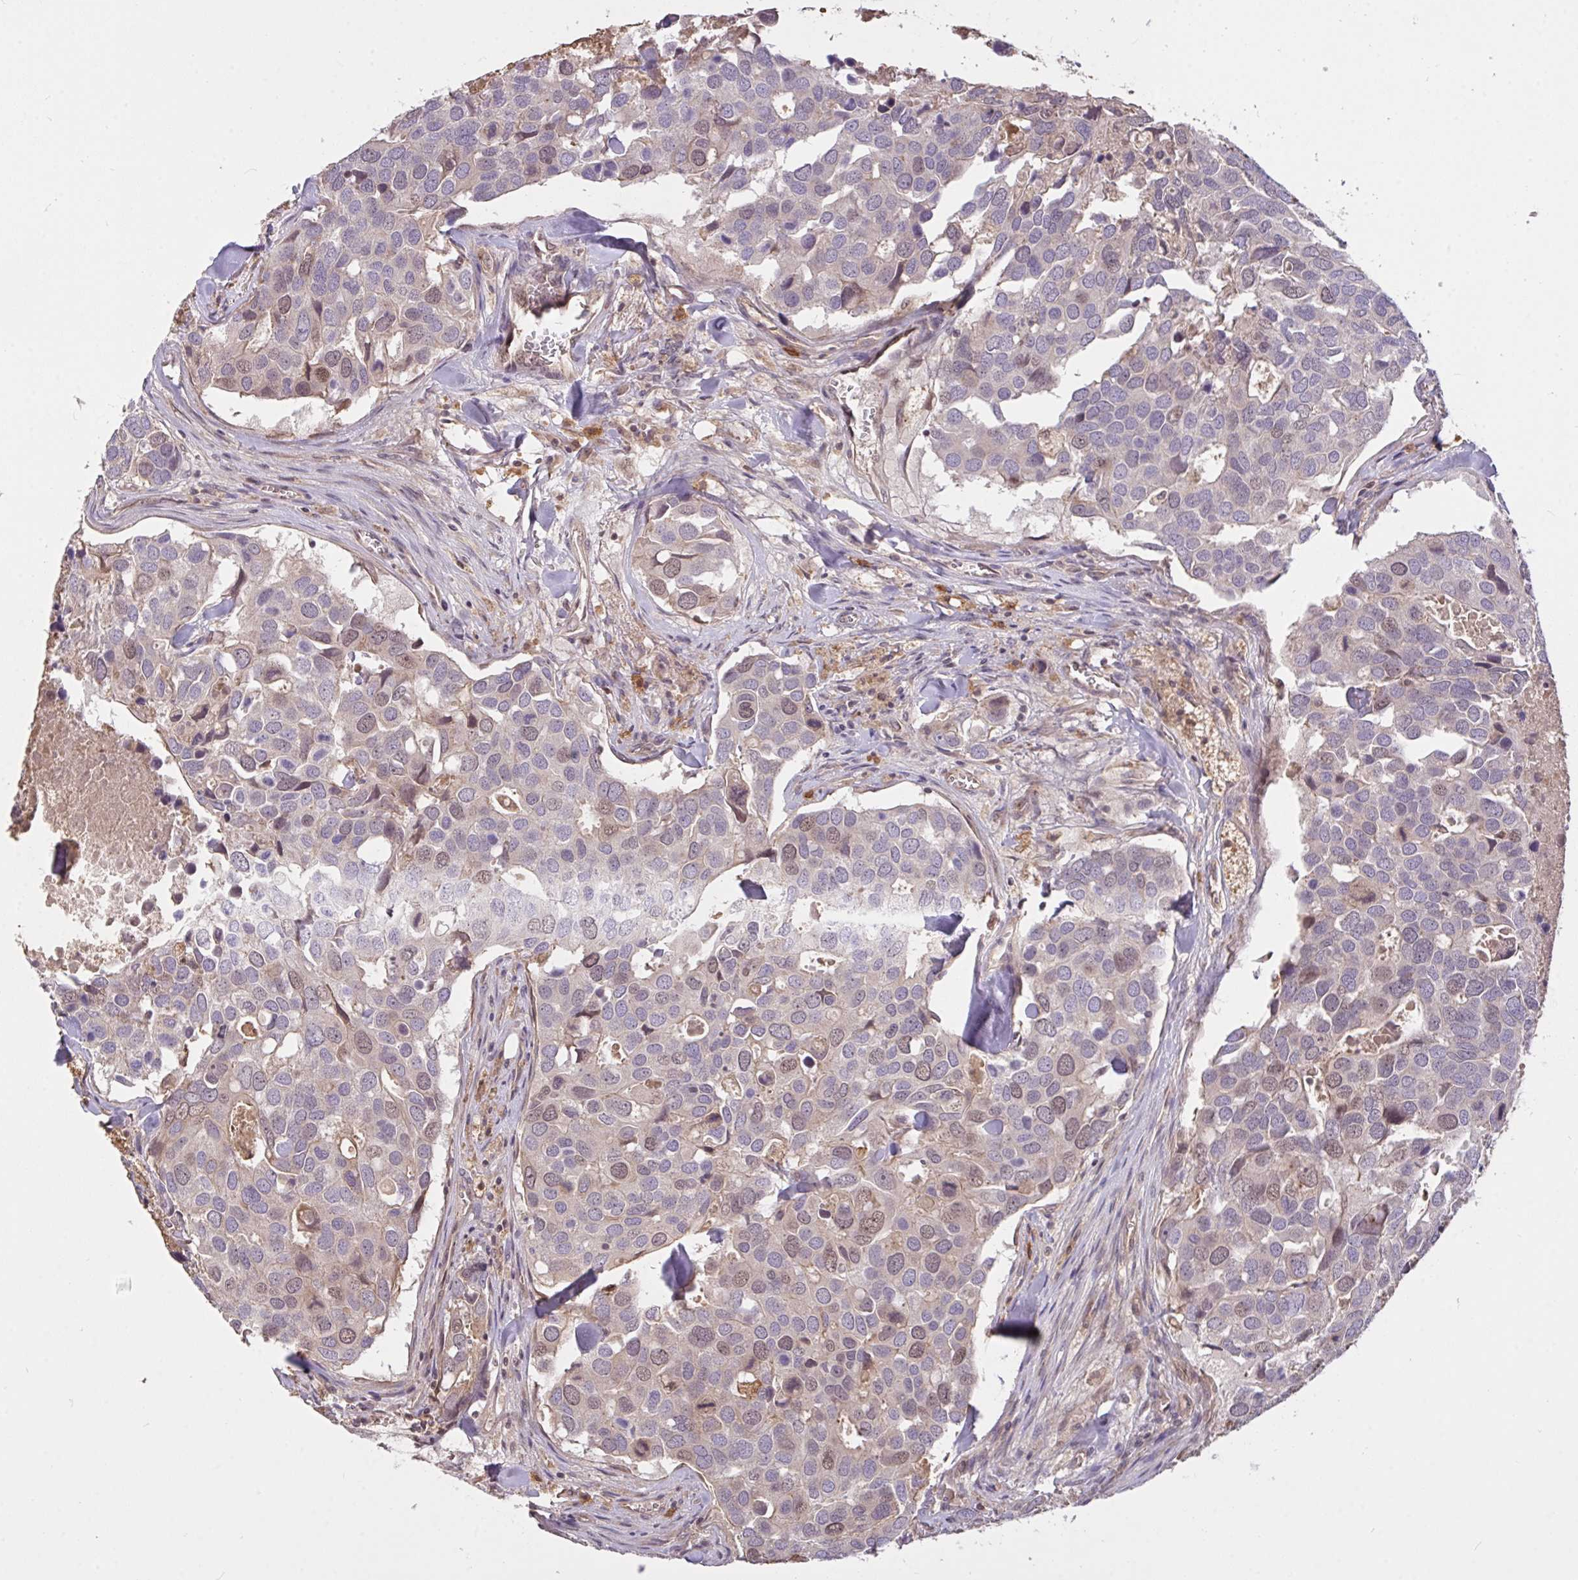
{"staining": {"intensity": "weak", "quantity": "<25%", "location": "nuclear"}, "tissue": "breast cancer", "cell_type": "Tumor cells", "image_type": "cancer", "snomed": [{"axis": "morphology", "description": "Duct carcinoma"}, {"axis": "topography", "description": "Breast"}], "caption": "DAB (3,3'-diaminobenzidine) immunohistochemical staining of human breast invasive ductal carcinoma exhibits no significant positivity in tumor cells. (Immunohistochemistry, brightfield microscopy, high magnification).", "gene": "FCER1A", "patient": {"sex": "female", "age": 83}}